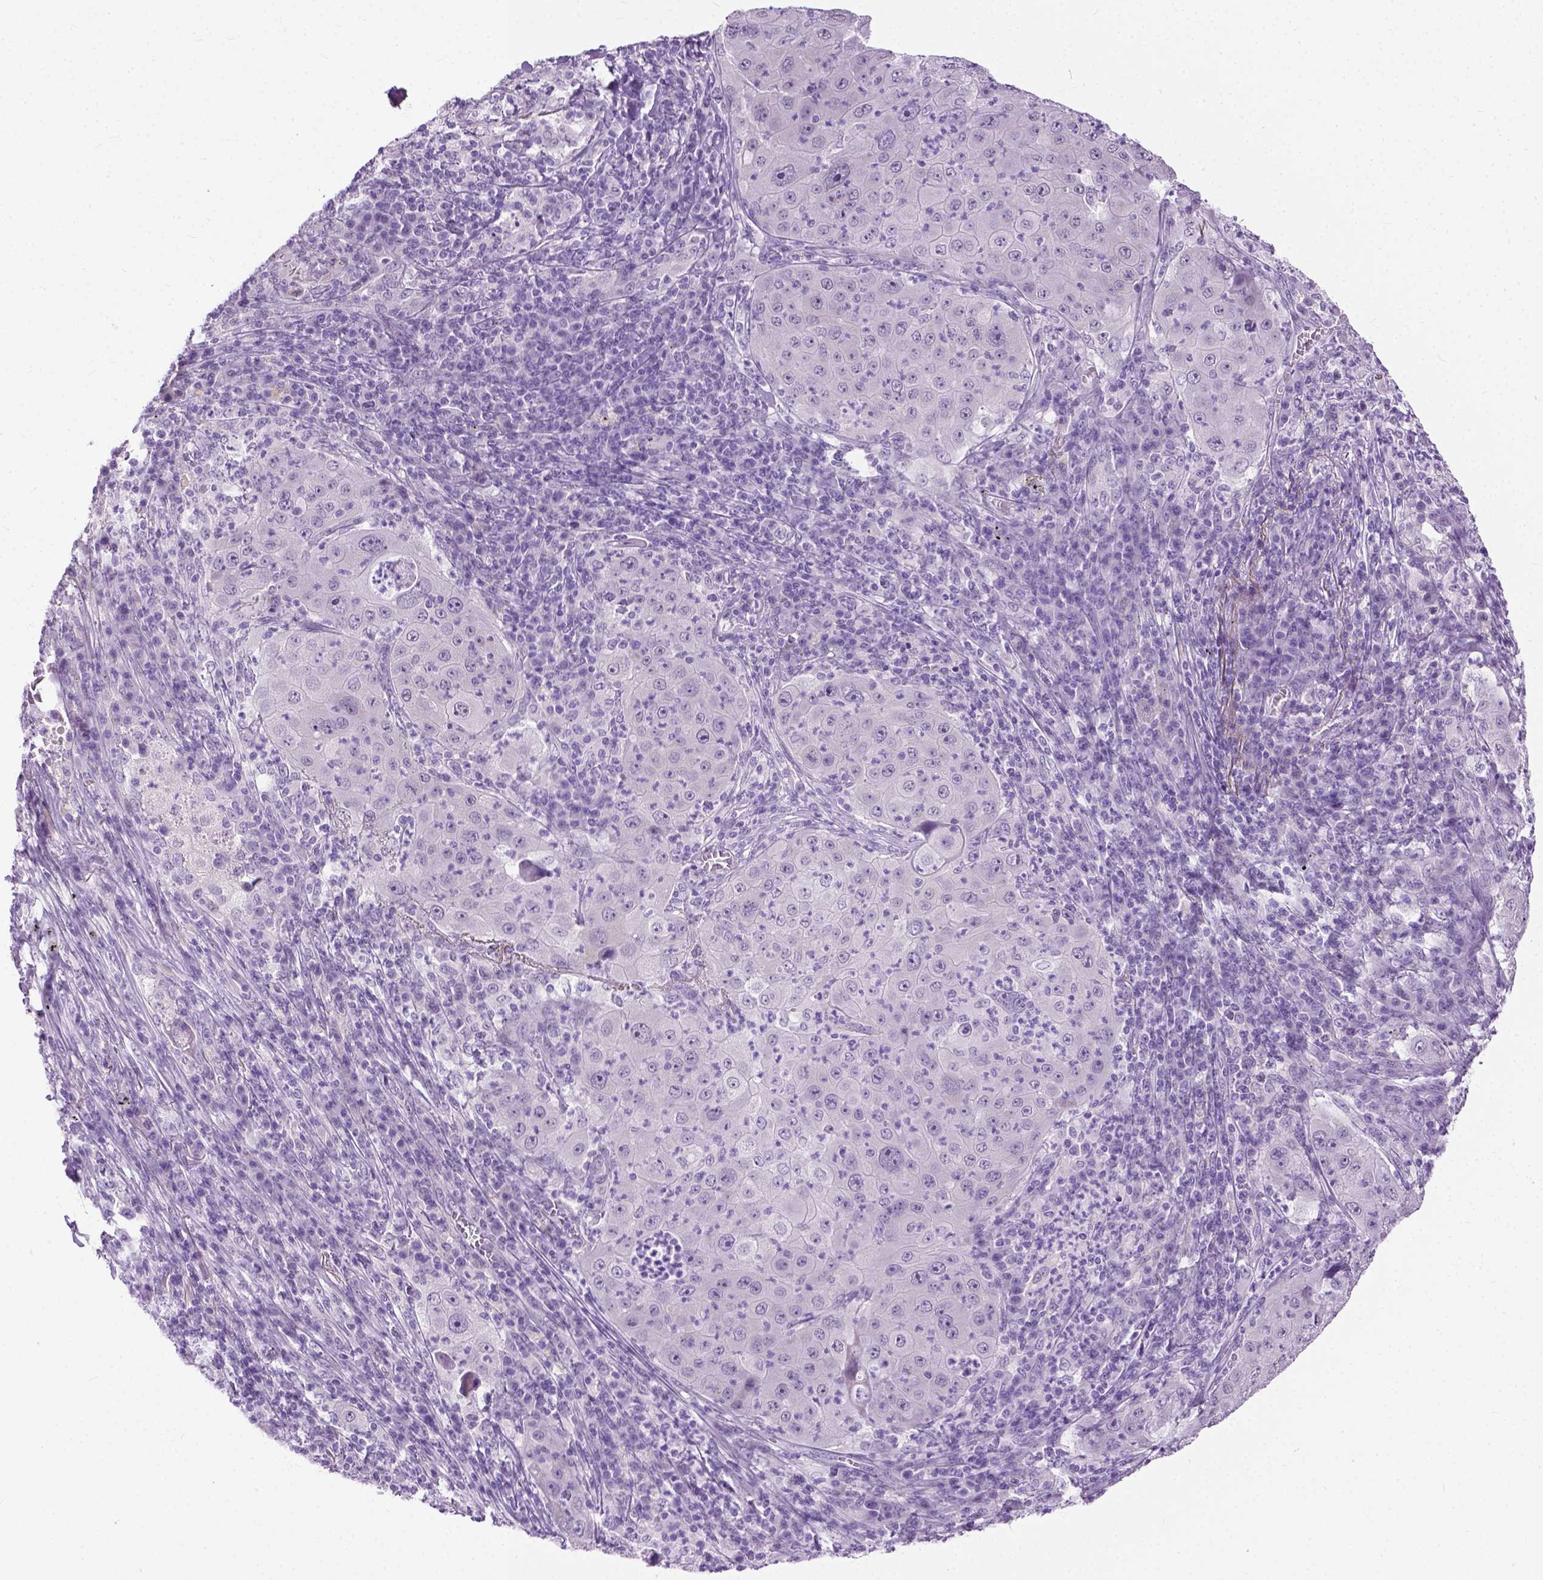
{"staining": {"intensity": "negative", "quantity": "none", "location": "none"}, "tissue": "lung cancer", "cell_type": "Tumor cells", "image_type": "cancer", "snomed": [{"axis": "morphology", "description": "Squamous cell carcinoma, NOS"}, {"axis": "topography", "description": "Lung"}], "caption": "An image of human lung cancer is negative for staining in tumor cells. (Brightfield microscopy of DAB immunohistochemistry at high magnification).", "gene": "GPR37L1", "patient": {"sex": "female", "age": 59}}